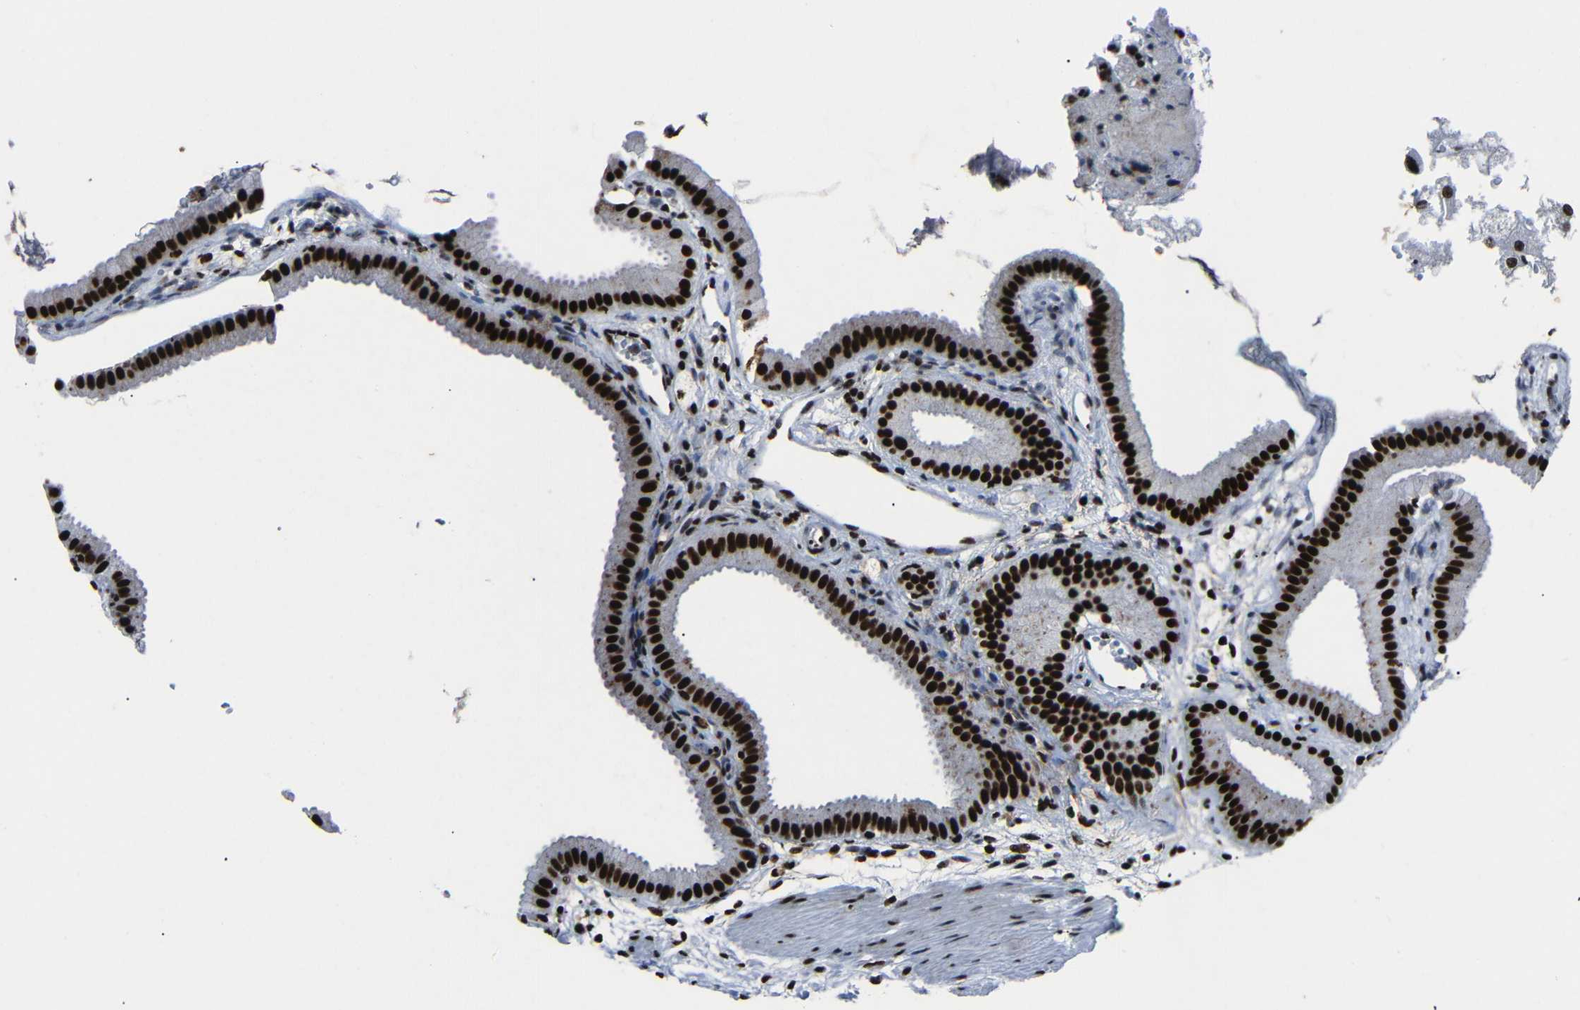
{"staining": {"intensity": "strong", "quantity": ">75%", "location": "nuclear"}, "tissue": "gallbladder", "cell_type": "Glandular cells", "image_type": "normal", "snomed": [{"axis": "morphology", "description": "Normal tissue, NOS"}, {"axis": "topography", "description": "Gallbladder"}], "caption": "Protein staining by IHC demonstrates strong nuclear expression in approximately >75% of glandular cells in benign gallbladder. (Brightfield microscopy of DAB IHC at high magnification).", "gene": "SRSF1", "patient": {"sex": "female", "age": 64}}